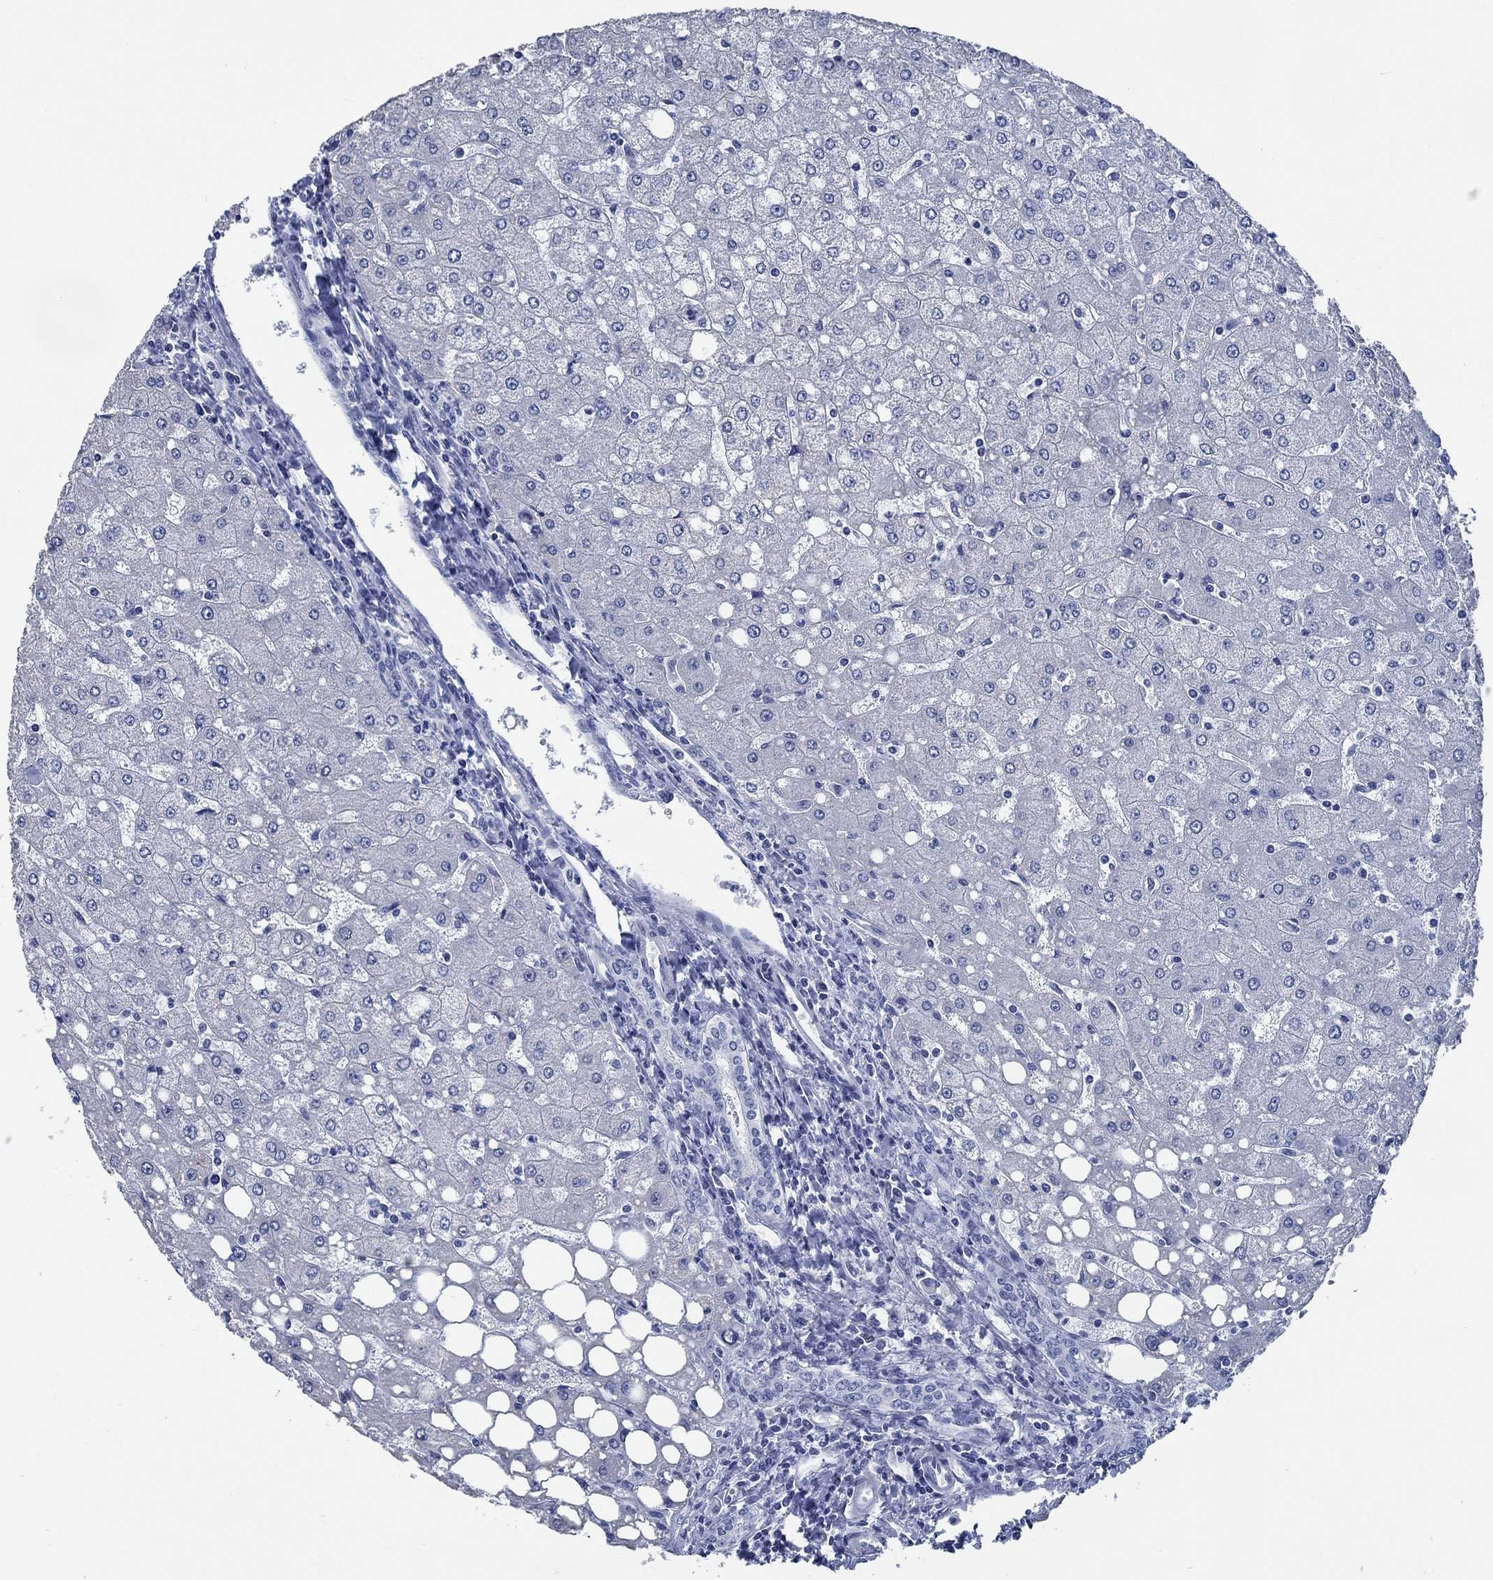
{"staining": {"intensity": "negative", "quantity": "none", "location": "none"}, "tissue": "liver", "cell_type": "Cholangiocytes", "image_type": "normal", "snomed": [{"axis": "morphology", "description": "Normal tissue, NOS"}, {"axis": "topography", "description": "Liver"}], "caption": "This is a micrograph of immunohistochemistry staining of benign liver, which shows no staining in cholangiocytes. (Brightfield microscopy of DAB (3,3'-diaminobenzidine) IHC at high magnification).", "gene": "OBSCN", "patient": {"sex": "female", "age": 53}}